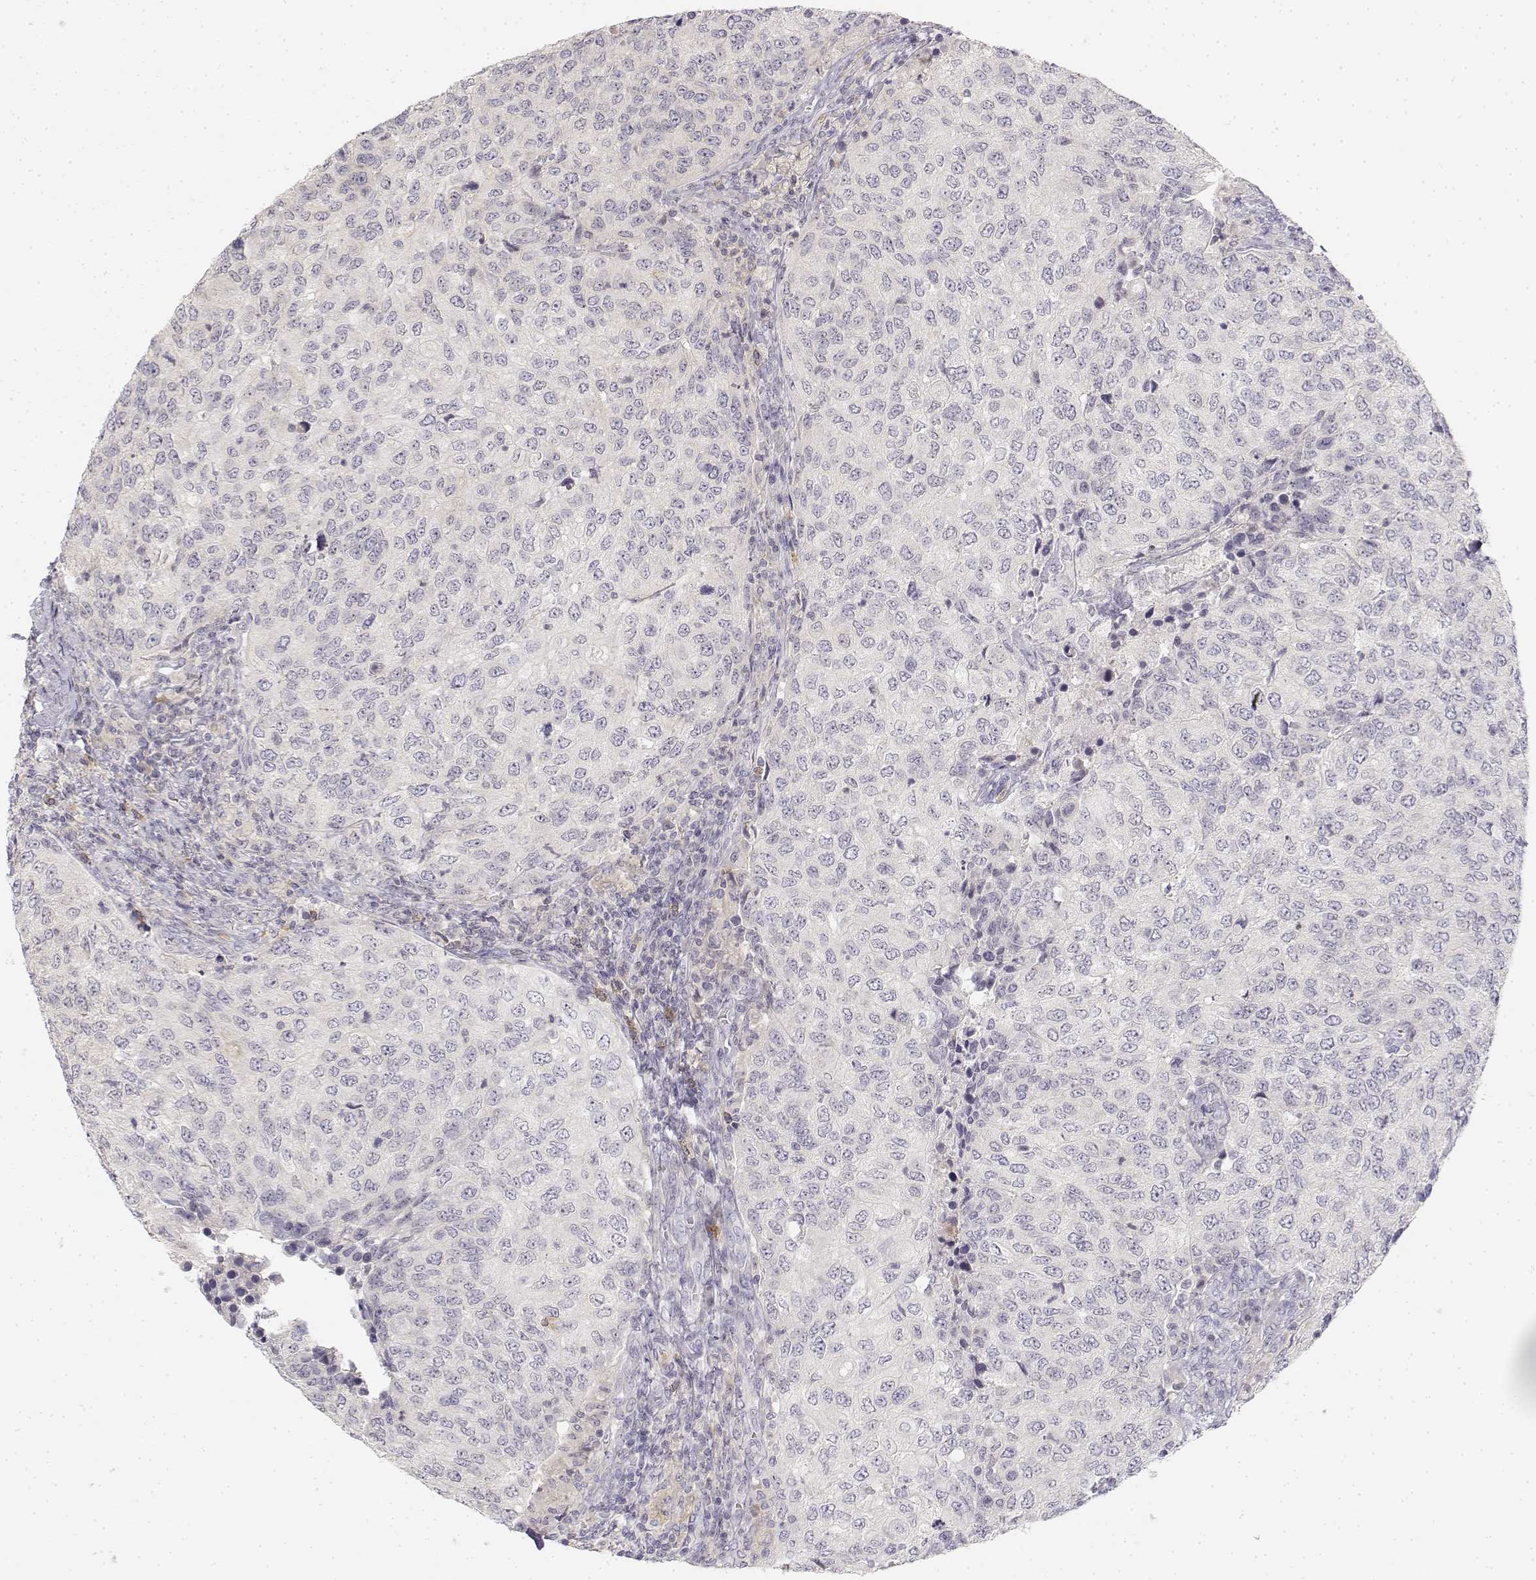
{"staining": {"intensity": "negative", "quantity": "none", "location": "none"}, "tissue": "urothelial cancer", "cell_type": "Tumor cells", "image_type": "cancer", "snomed": [{"axis": "morphology", "description": "Urothelial carcinoma, High grade"}, {"axis": "topography", "description": "Urinary bladder"}], "caption": "Immunohistochemistry image of human urothelial cancer stained for a protein (brown), which exhibits no staining in tumor cells.", "gene": "GLIPR1L2", "patient": {"sex": "female", "age": 78}}